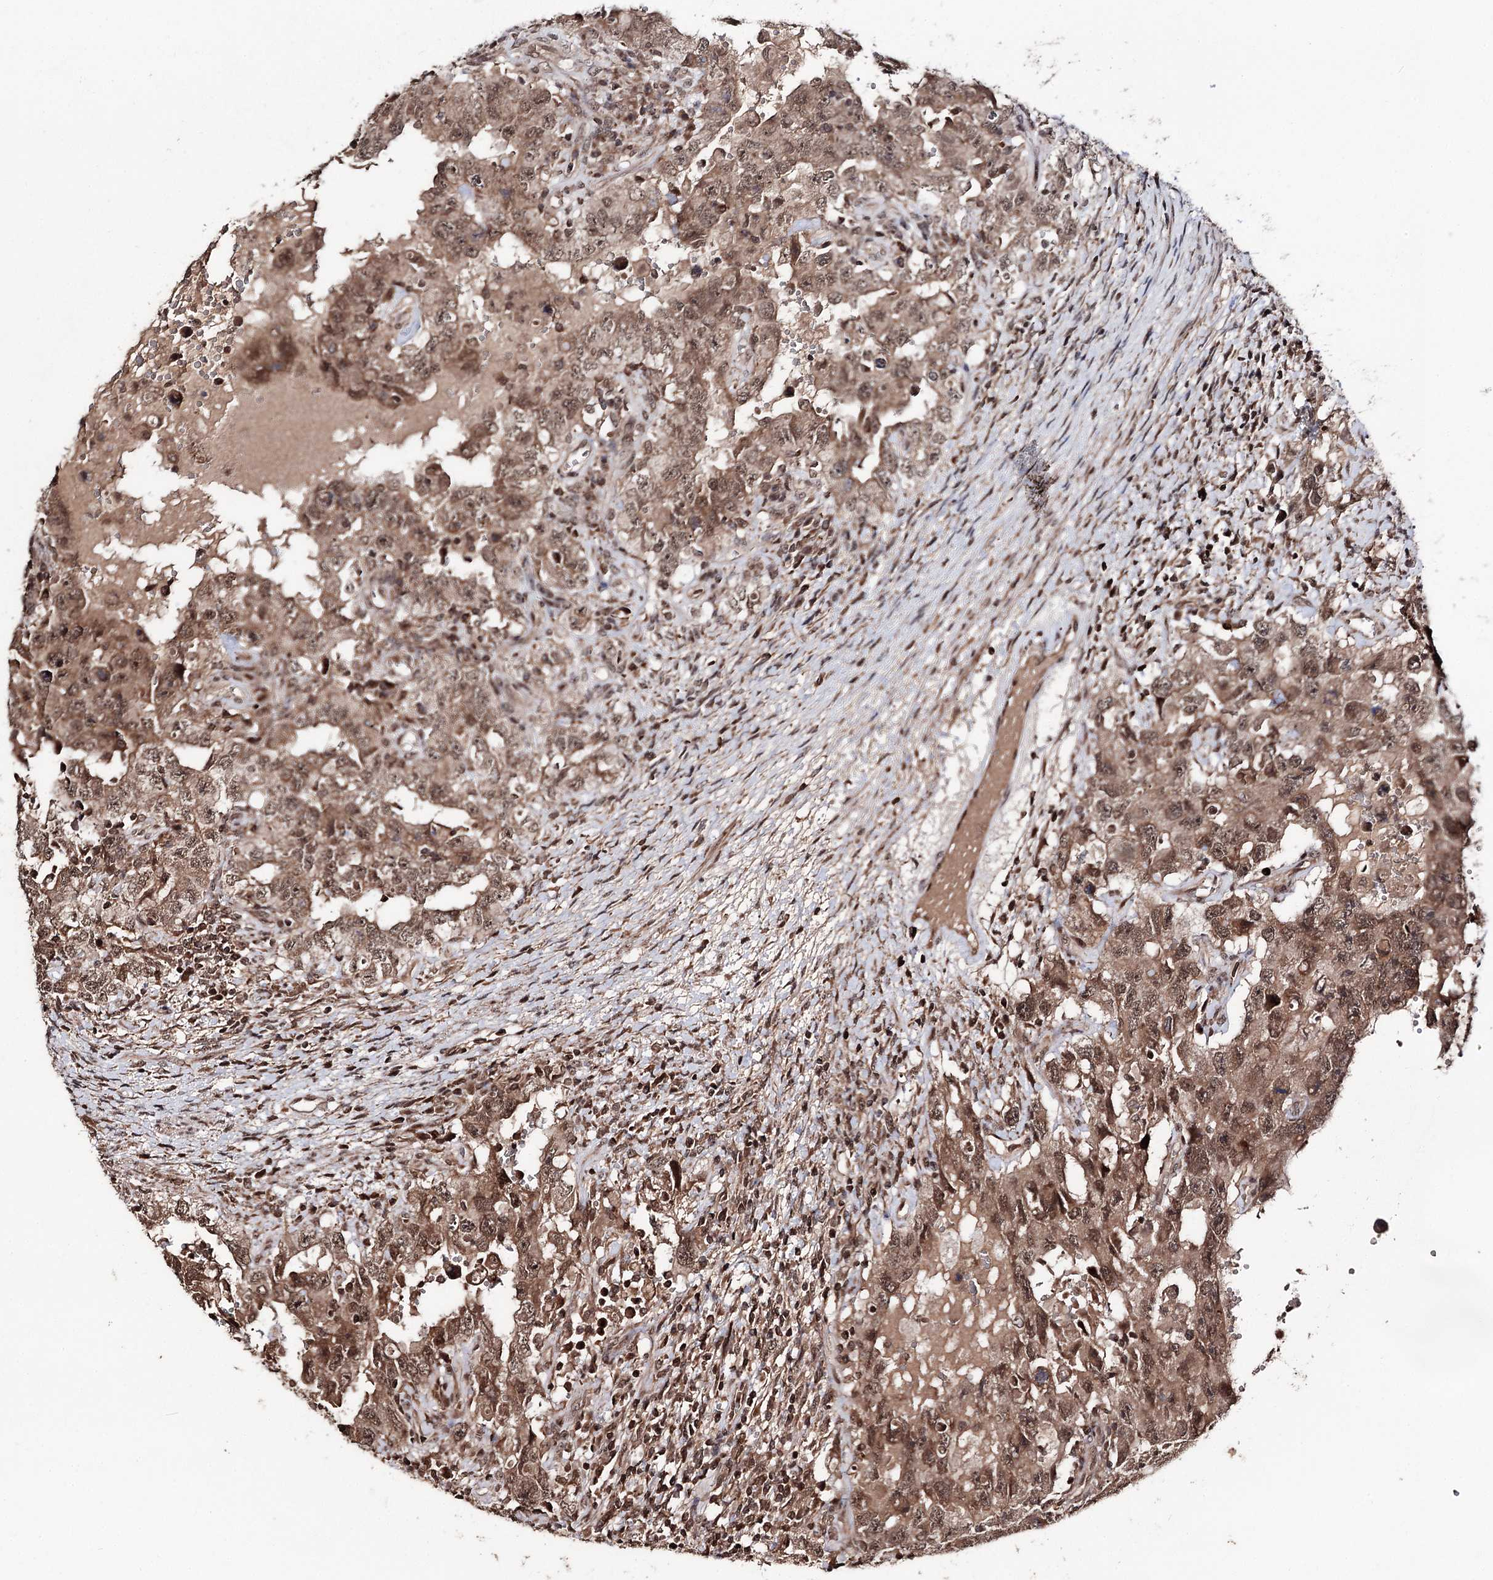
{"staining": {"intensity": "moderate", "quantity": ">75%", "location": "cytoplasmic/membranous,nuclear"}, "tissue": "testis cancer", "cell_type": "Tumor cells", "image_type": "cancer", "snomed": [{"axis": "morphology", "description": "Carcinoma, Embryonal, NOS"}, {"axis": "topography", "description": "Testis"}], "caption": "The histopathology image shows a brown stain indicating the presence of a protein in the cytoplasmic/membranous and nuclear of tumor cells in embryonal carcinoma (testis).", "gene": "FAM53B", "patient": {"sex": "male", "age": 26}}